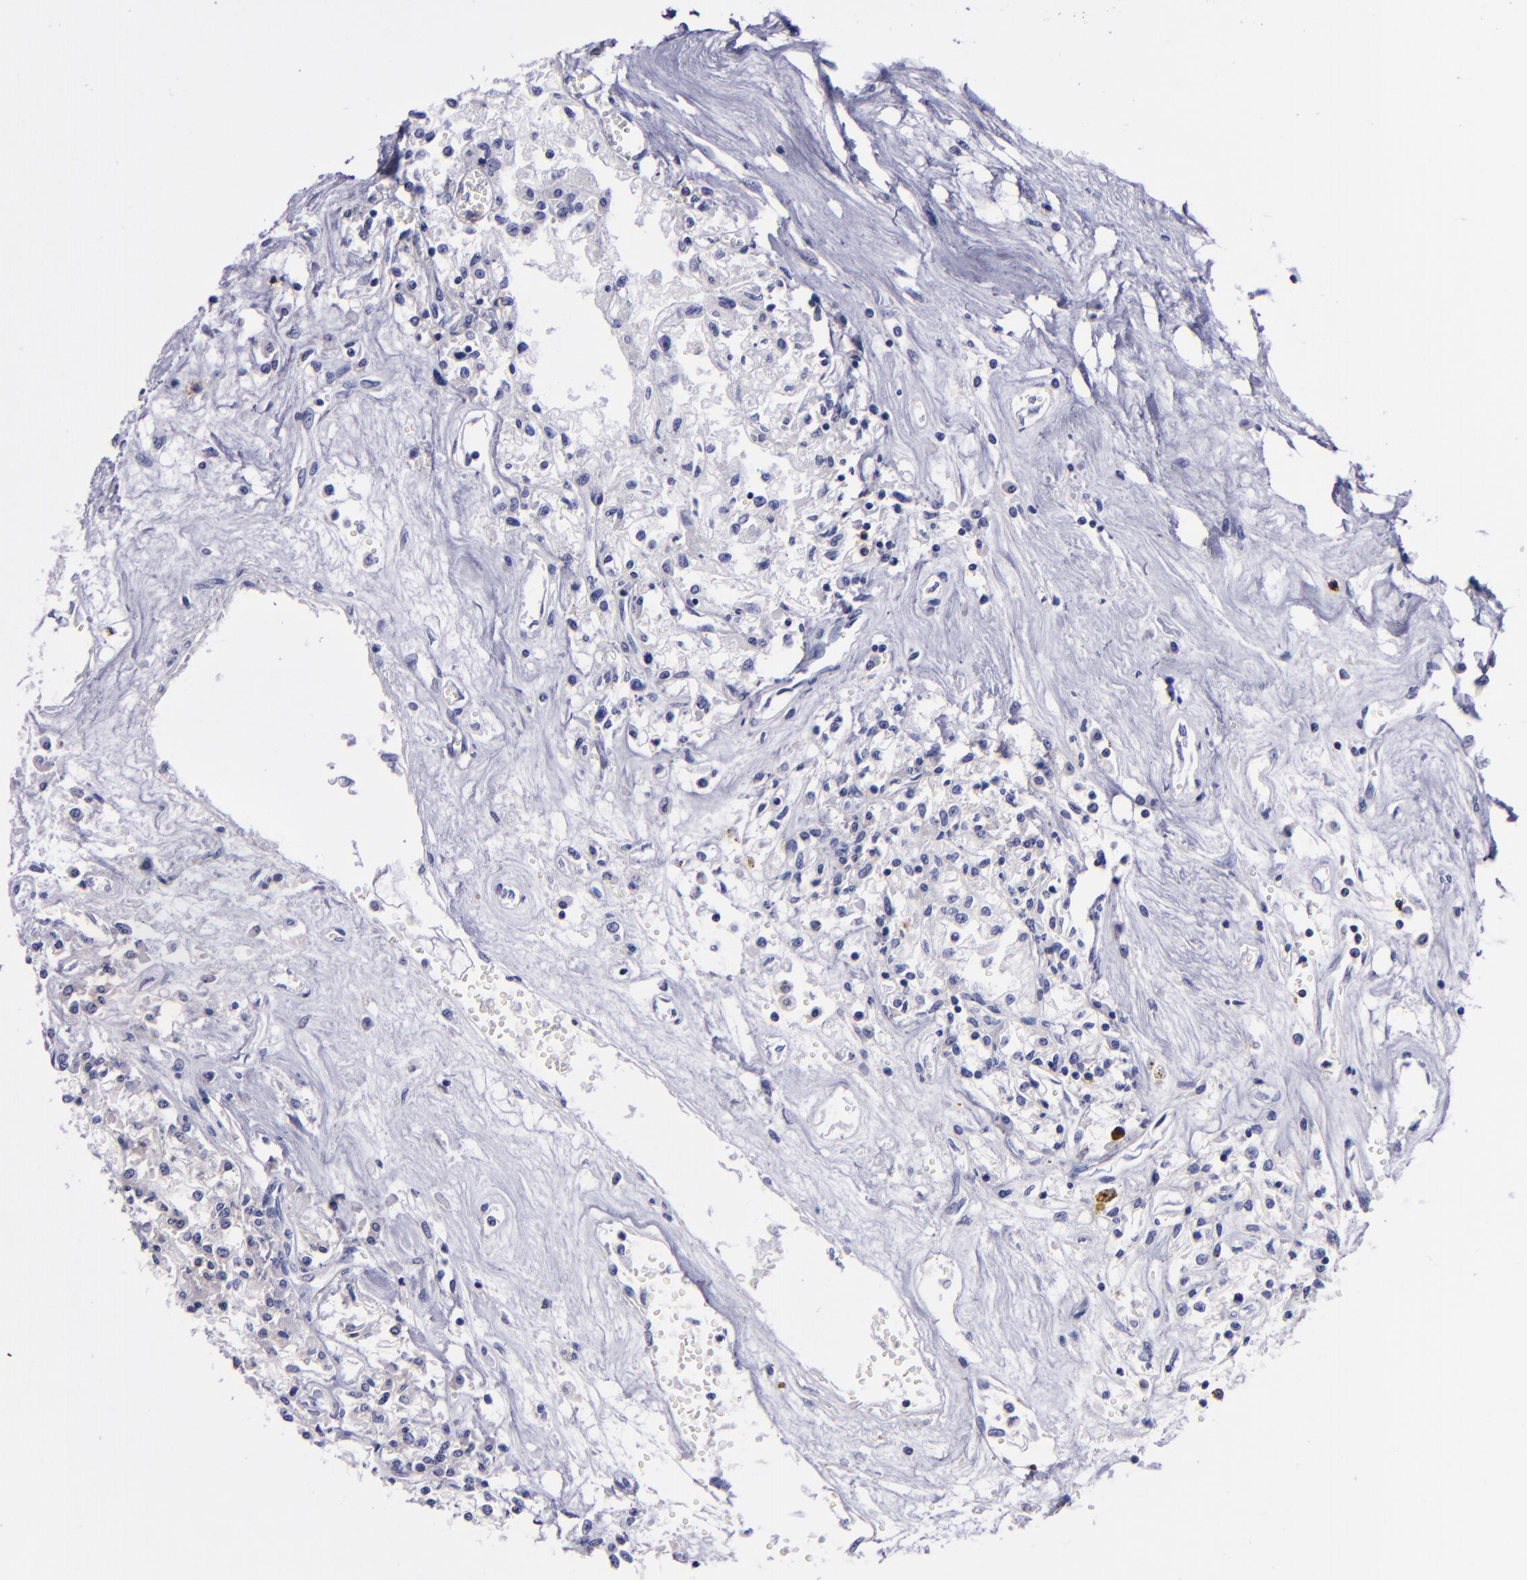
{"staining": {"intensity": "negative", "quantity": "none", "location": "none"}, "tissue": "renal cancer", "cell_type": "Tumor cells", "image_type": "cancer", "snomed": [{"axis": "morphology", "description": "Adenocarcinoma, NOS"}, {"axis": "topography", "description": "Kidney"}], "caption": "An image of human renal cancer is negative for staining in tumor cells.", "gene": "CD37", "patient": {"sex": "male", "age": 78}}